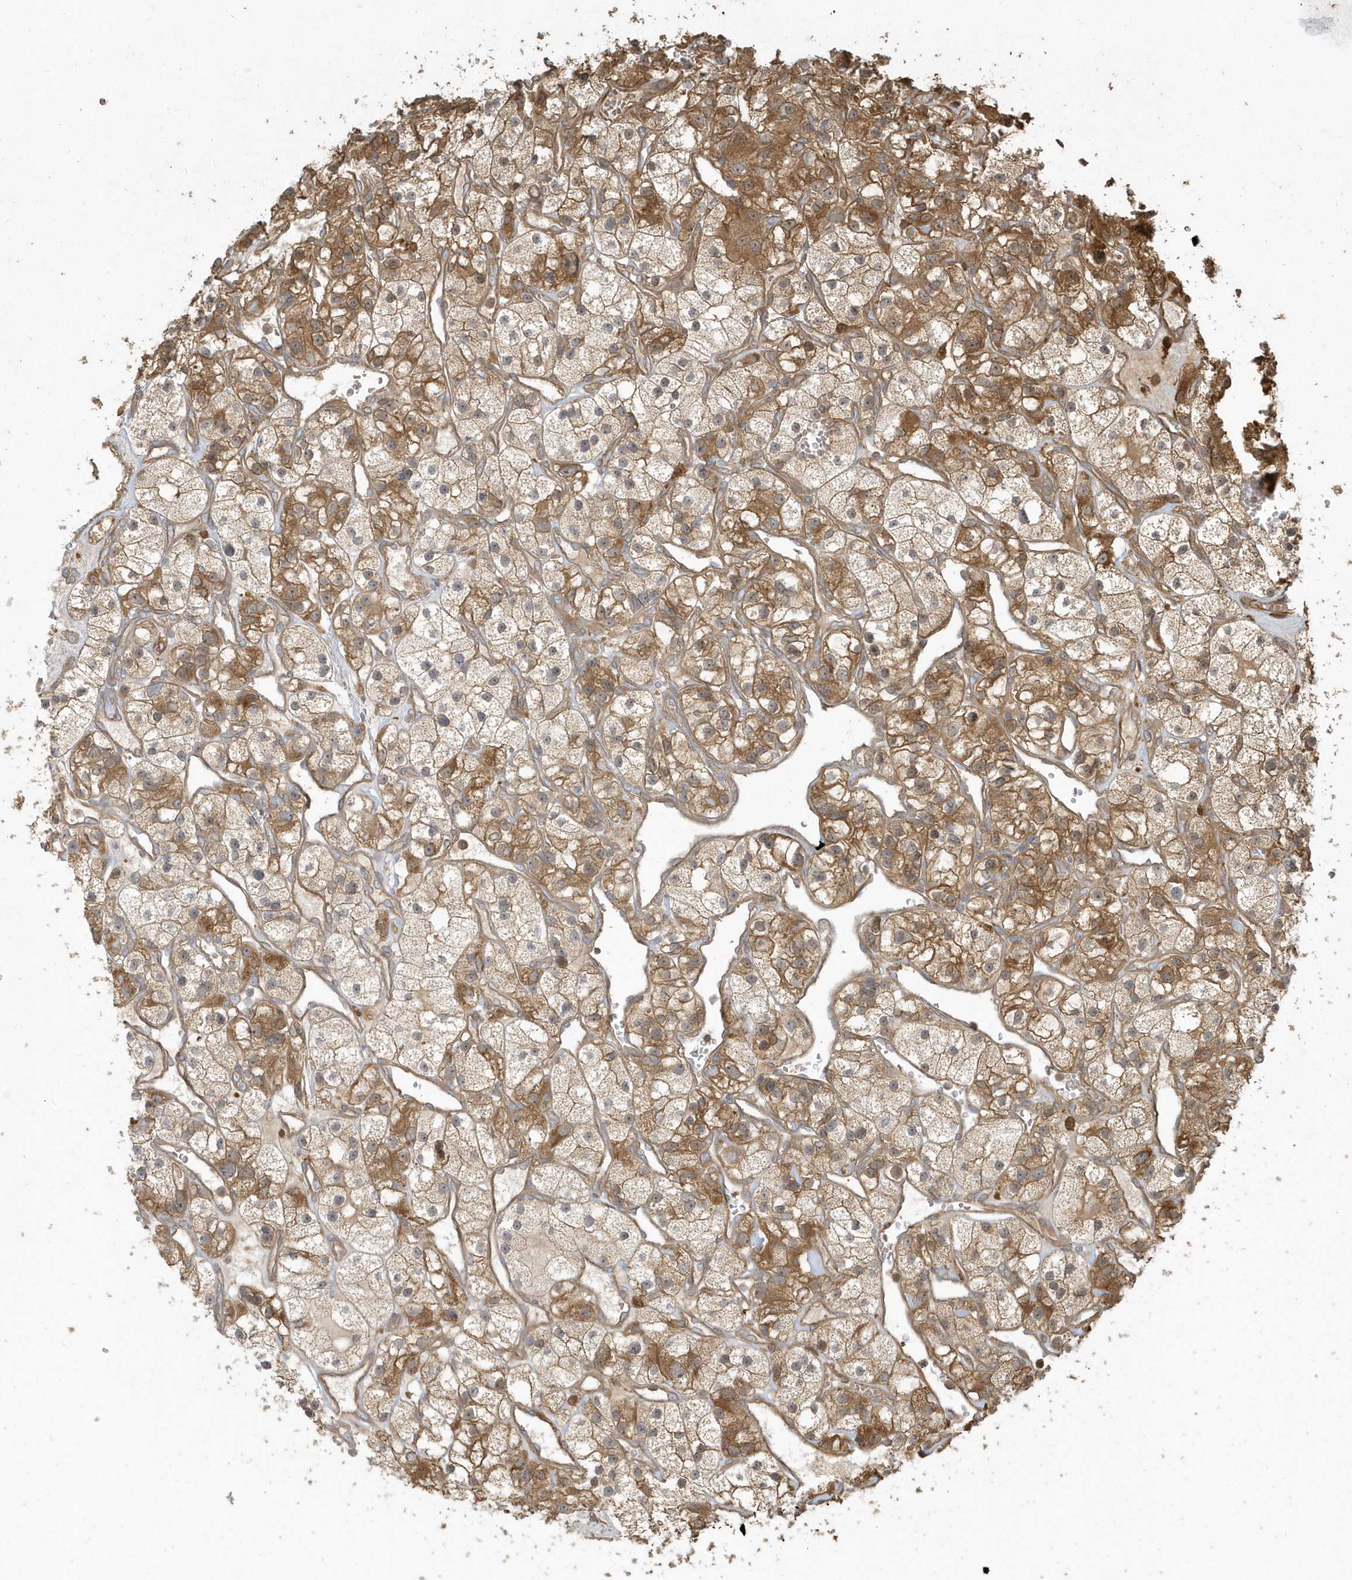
{"staining": {"intensity": "strong", "quantity": "25%-75%", "location": "cytoplasmic/membranous"}, "tissue": "renal cancer", "cell_type": "Tumor cells", "image_type": "cancer", "snomed": [{"axis": "morphology", "description": "Adenocarcinoma, NOS"}, {"axis": "topography", "description": "Kidney"}], "caption": "Protein staining by IHC reveals strong cytoplasmic/membranous expression in about 25%-75% of tumor cells in adenocarcinoma (renal).", "gene": "HNMT", "patient": {"sex": "female", "age": 57}}